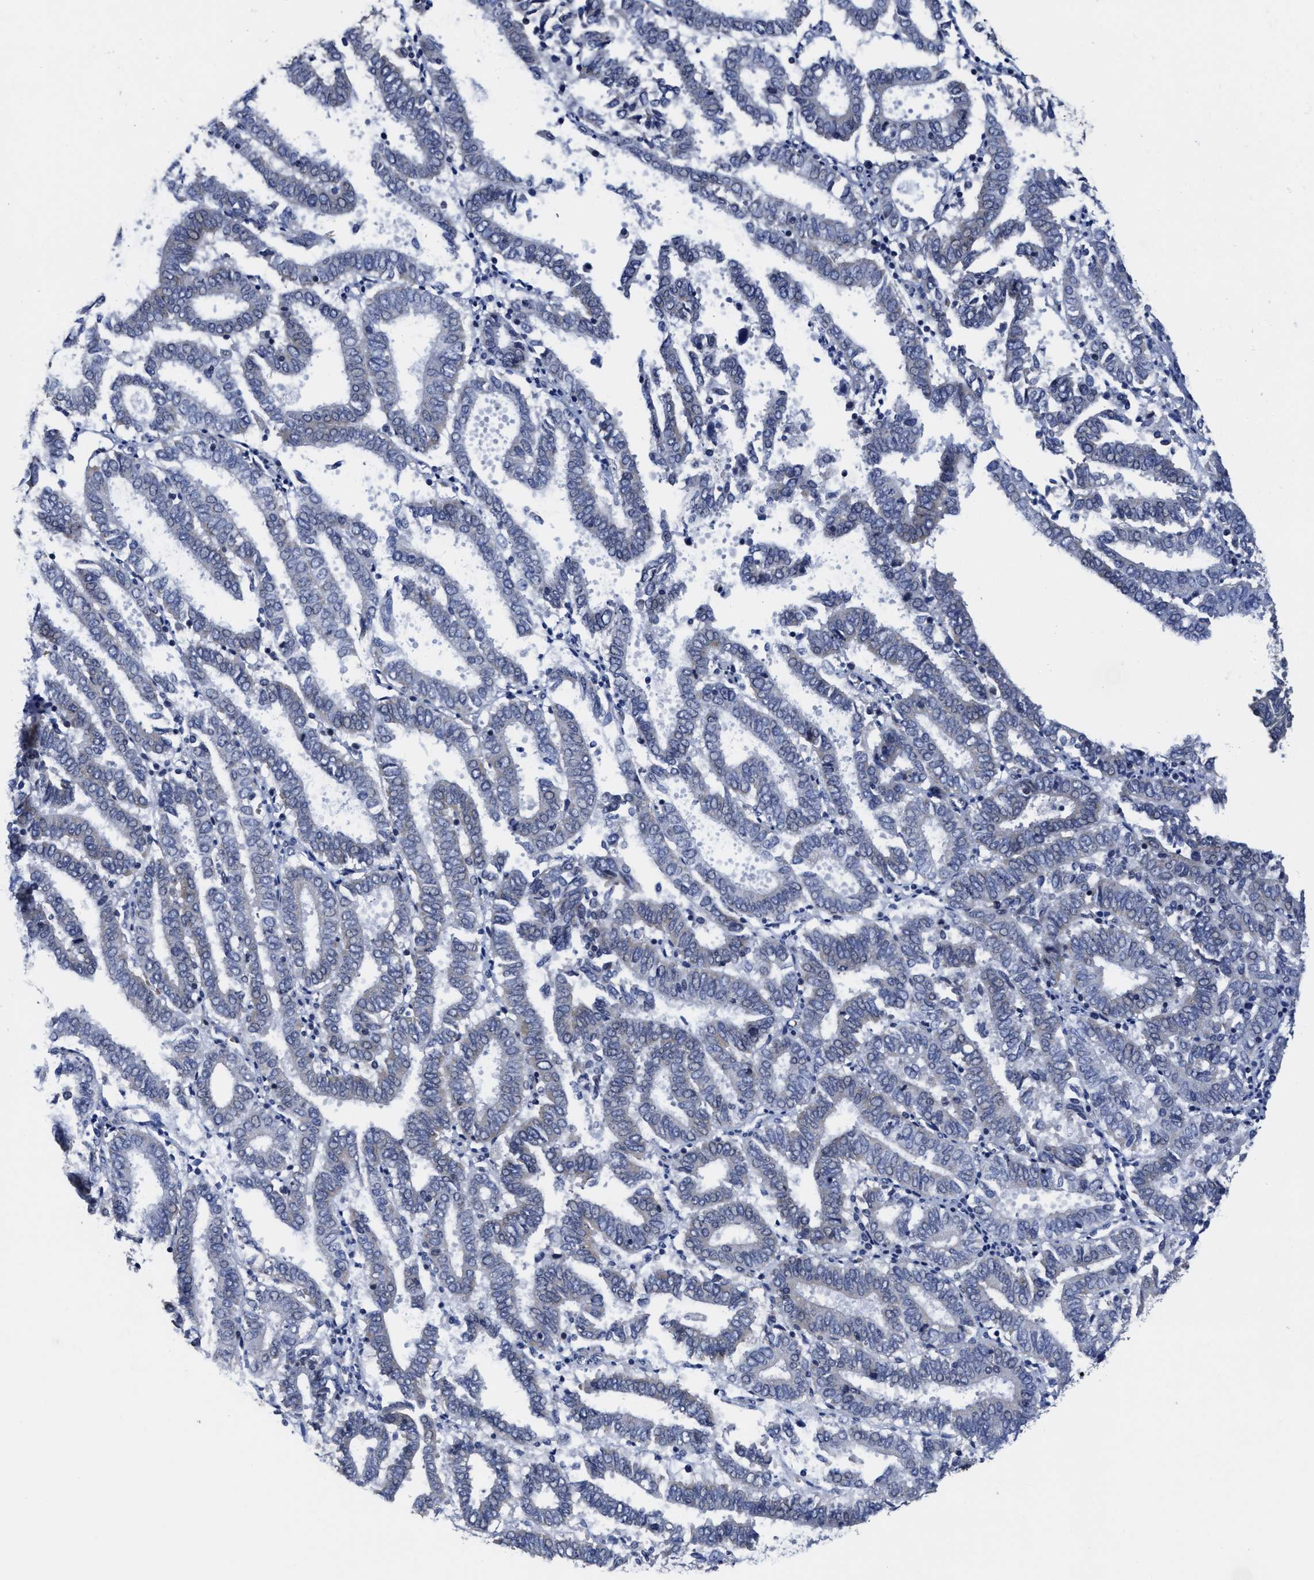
{"staining": {"intensity": "weak", "quantity": "<25%", "location": "cytoplasmic/membranous"}, "tissue": "endometrial cancer", "cell_type": "Tumor cells", "image_type": "cancer", "snomed": [{"axis": "morphology", "description": "Adenocarcinoma, NOS"}, {"axis": "topography", "description": "Uterus"}], "caption": "Adenocarcinoma (endometrial) stained for a protein using immunohistochemistry (IHC) reveals no expression tumor cells.", "gene": "ZFAT", "patient": {"sex": "female", "age": 83}}